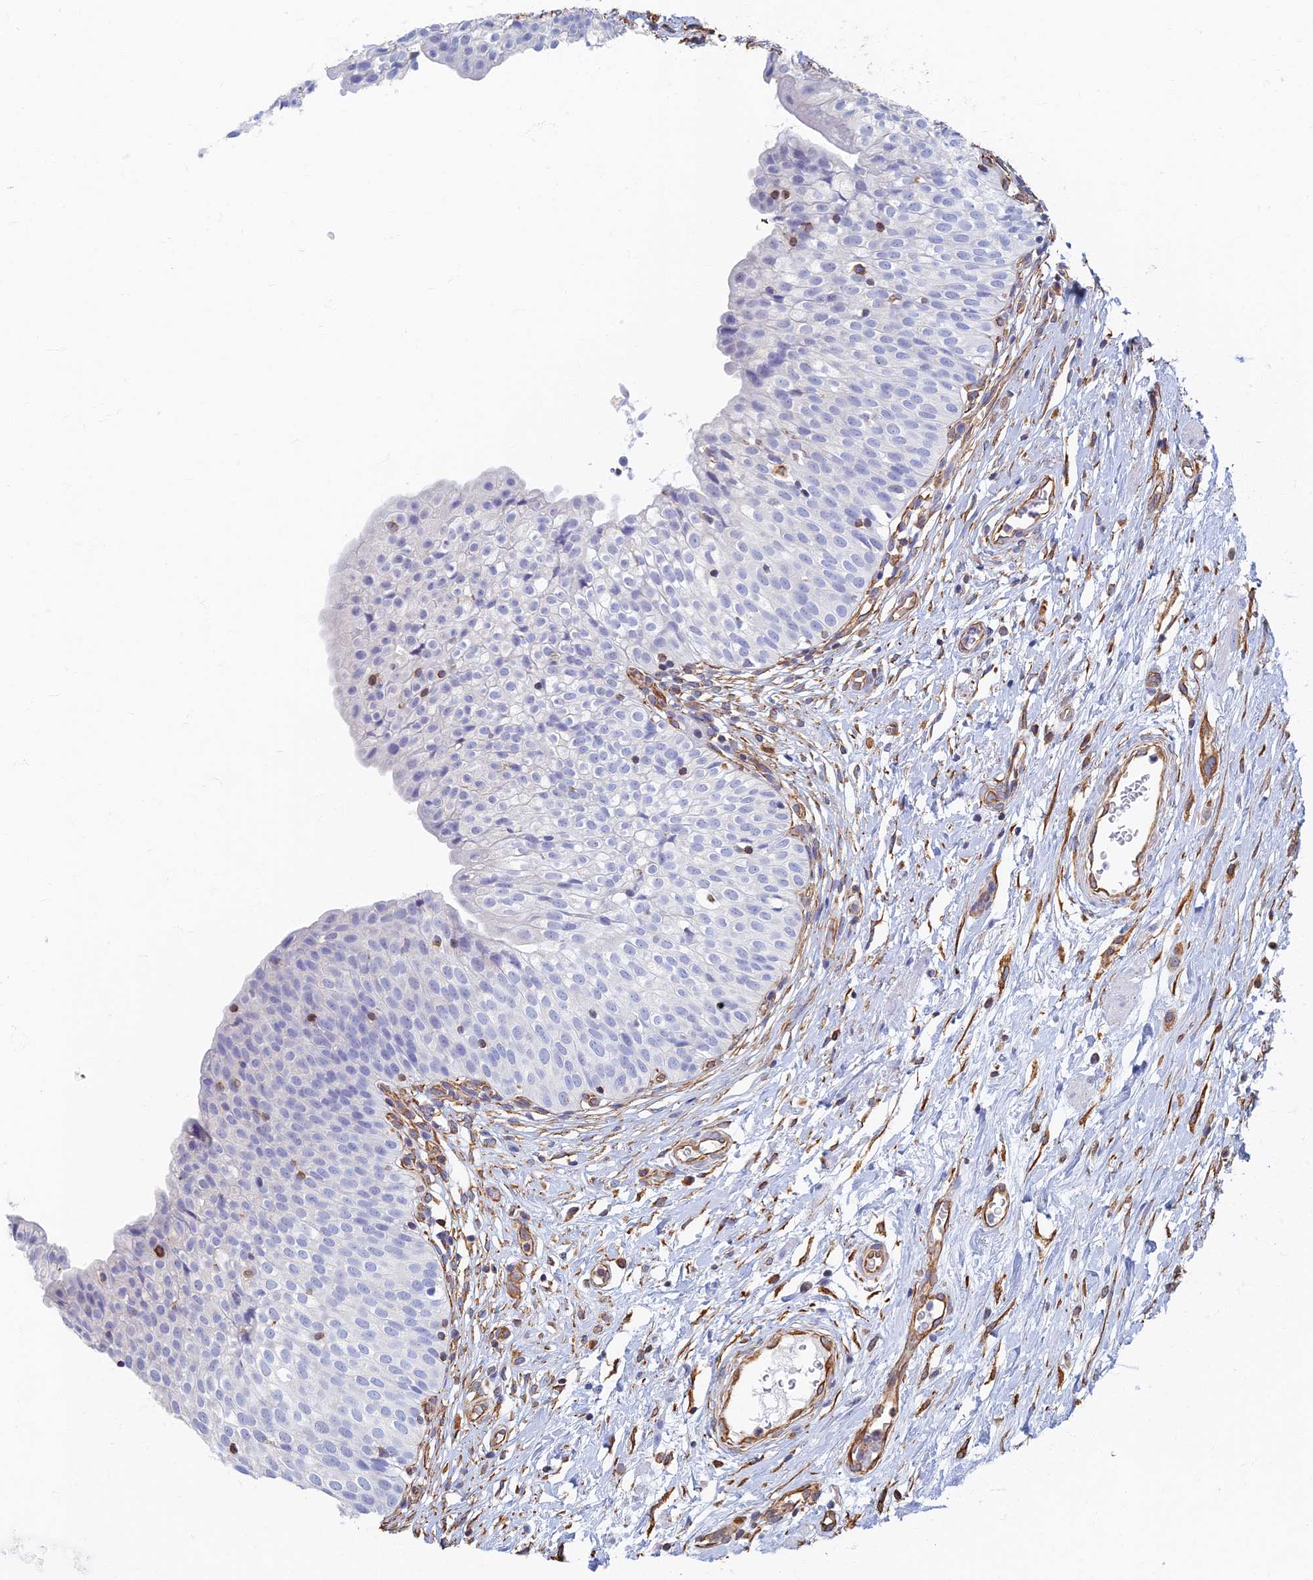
{"staining": {"intensity": "negative", "quantity": "none", "location": "none"}, "tissue": "urinary bladder", "cell_type": "Urothelial cells", "image_type": "normal", "snomed": [{"axis": "morphology", "description": "Normal tissue, NOS"}, {"axis": "topography", "description": "Urinary bladder"}], "caption": "The histopathology image demonstrates no staining of urothelial cells in benign urinary bladder.", "gene": "RMC1", "patient": {"sex": "male", "age": 55}}